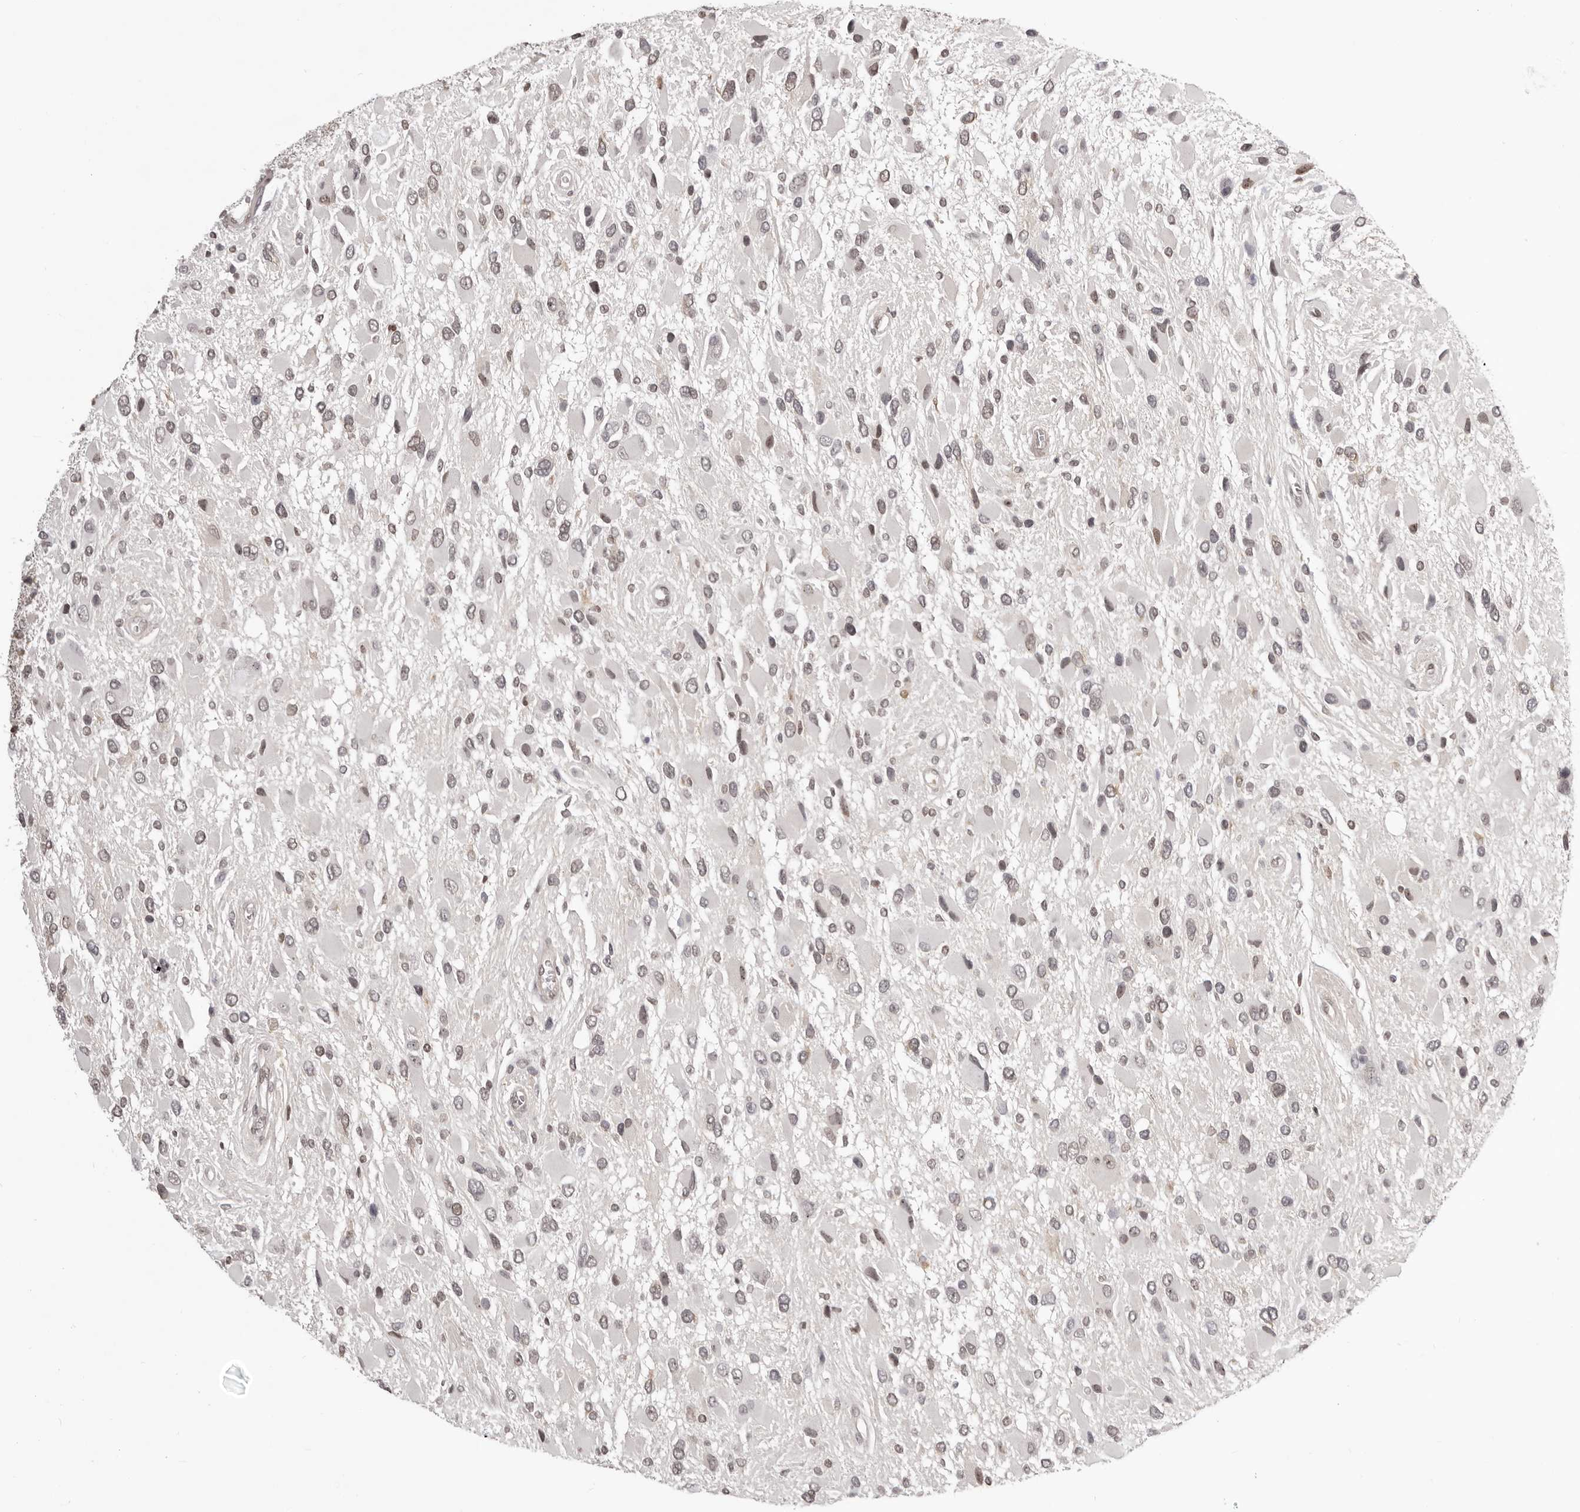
{"staining": {"intensity": "weak", "quantity": "<25%", "location": "nuclear"}, "tissue": "glioma", "cell_type": "Tumor cells", "image_type": "cancer", "snomed": [{"axis": "morphology", "description": "Glioma, malignant, High grade"}, {"axis": "topography", "description": "Brain"}], "caption": "Glioma was stained to show a protein in brown. There is no significant staining in tumor cells. (DAB IHC, high magnification).", "gene": "RNF2", "patient": {"sex": "male", "age": 53}}